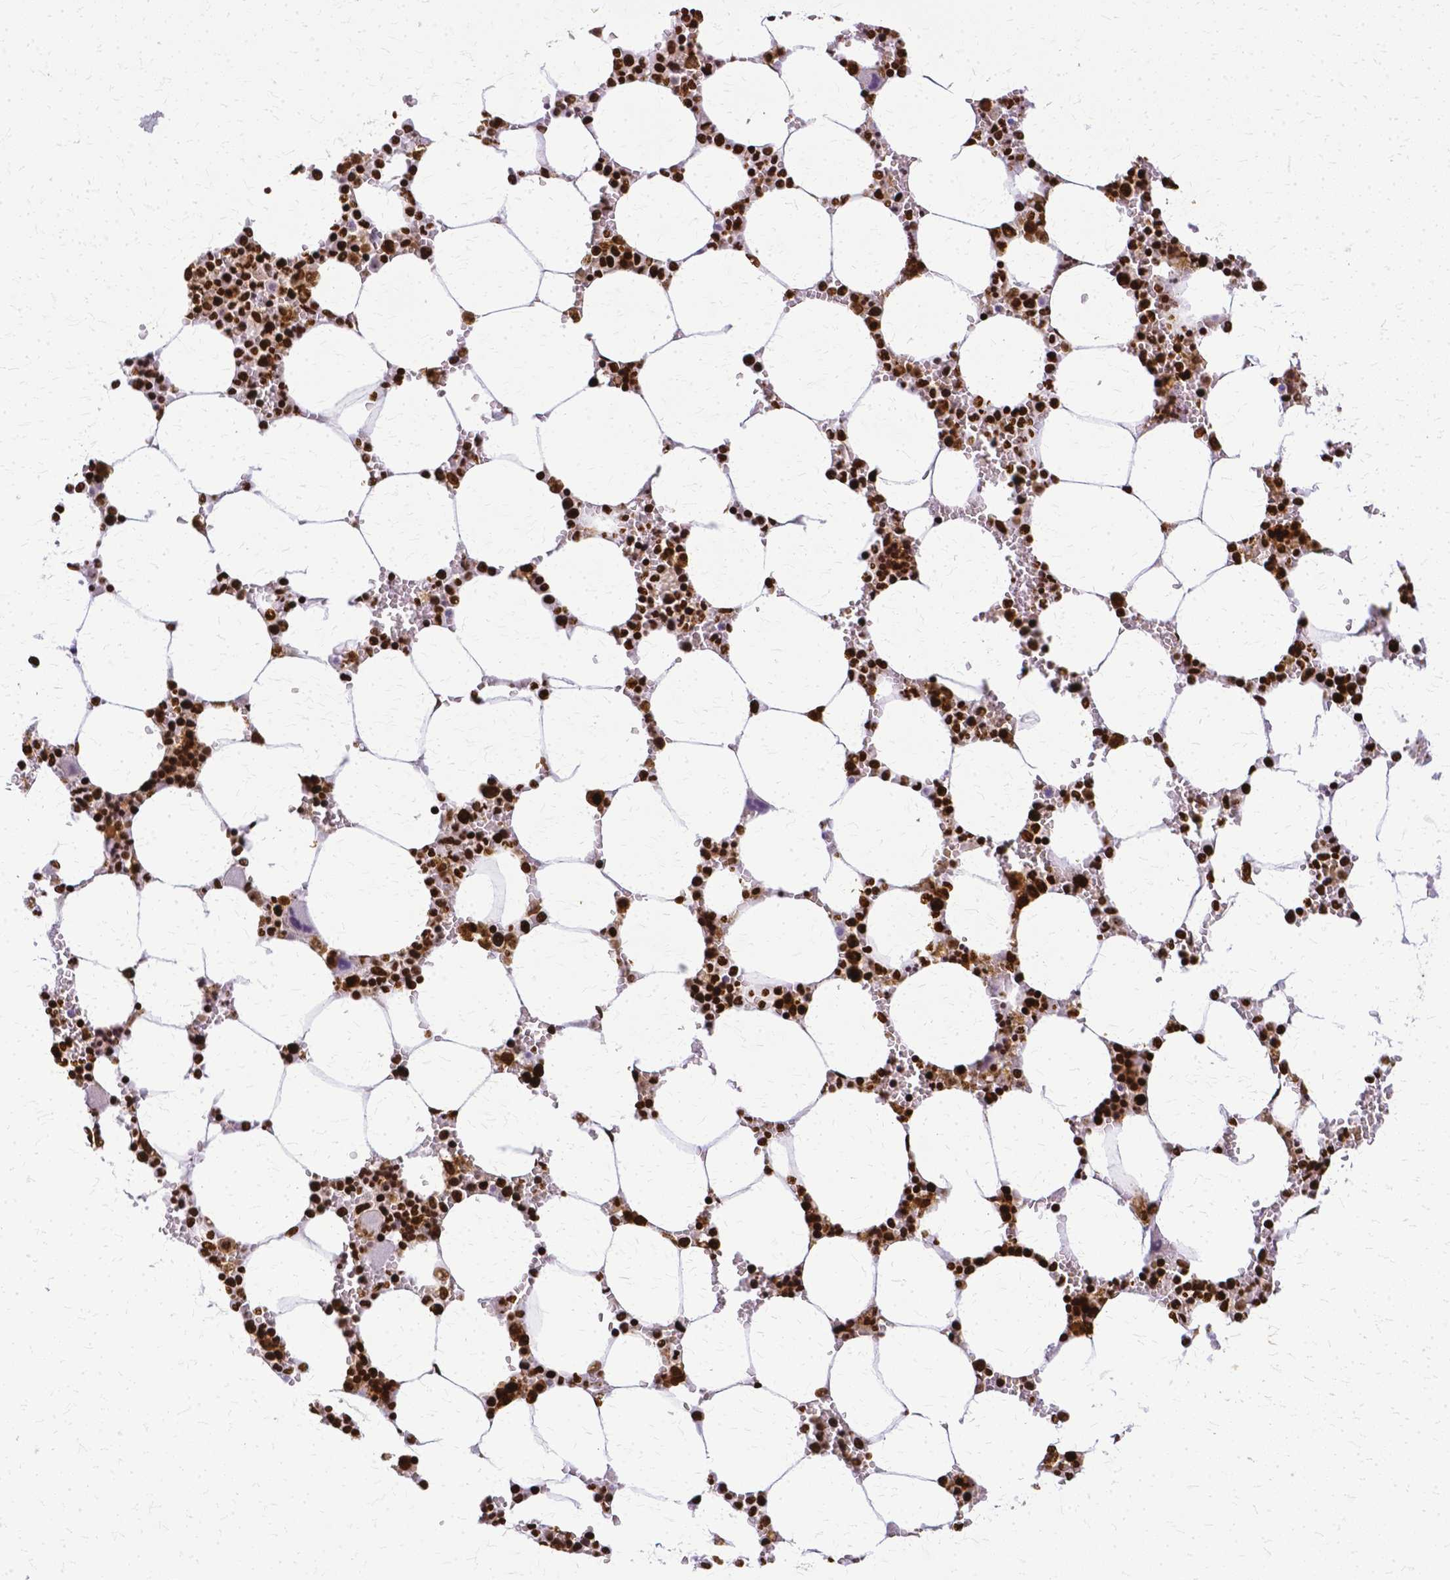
{"staining": {"intensity": "strong", "quantity": ">75%", "location": "nuclear"}, "tissue": "bone marrow", "cell_type": "Hematopoietic cells", "image_type": "normal", "snomed": [{"axis": "morphology", "description": "Normal tissue, NOS"}, {"axis": "topography", "description": "Bone marrow"}], "caption": "Protein positivity by IHC shows strong nuclear positivity in about >75% of hematopoietic cells in normal bone marrow.", "gene": "SFPQ", "patient": {"sex": "male", "age": 64}}